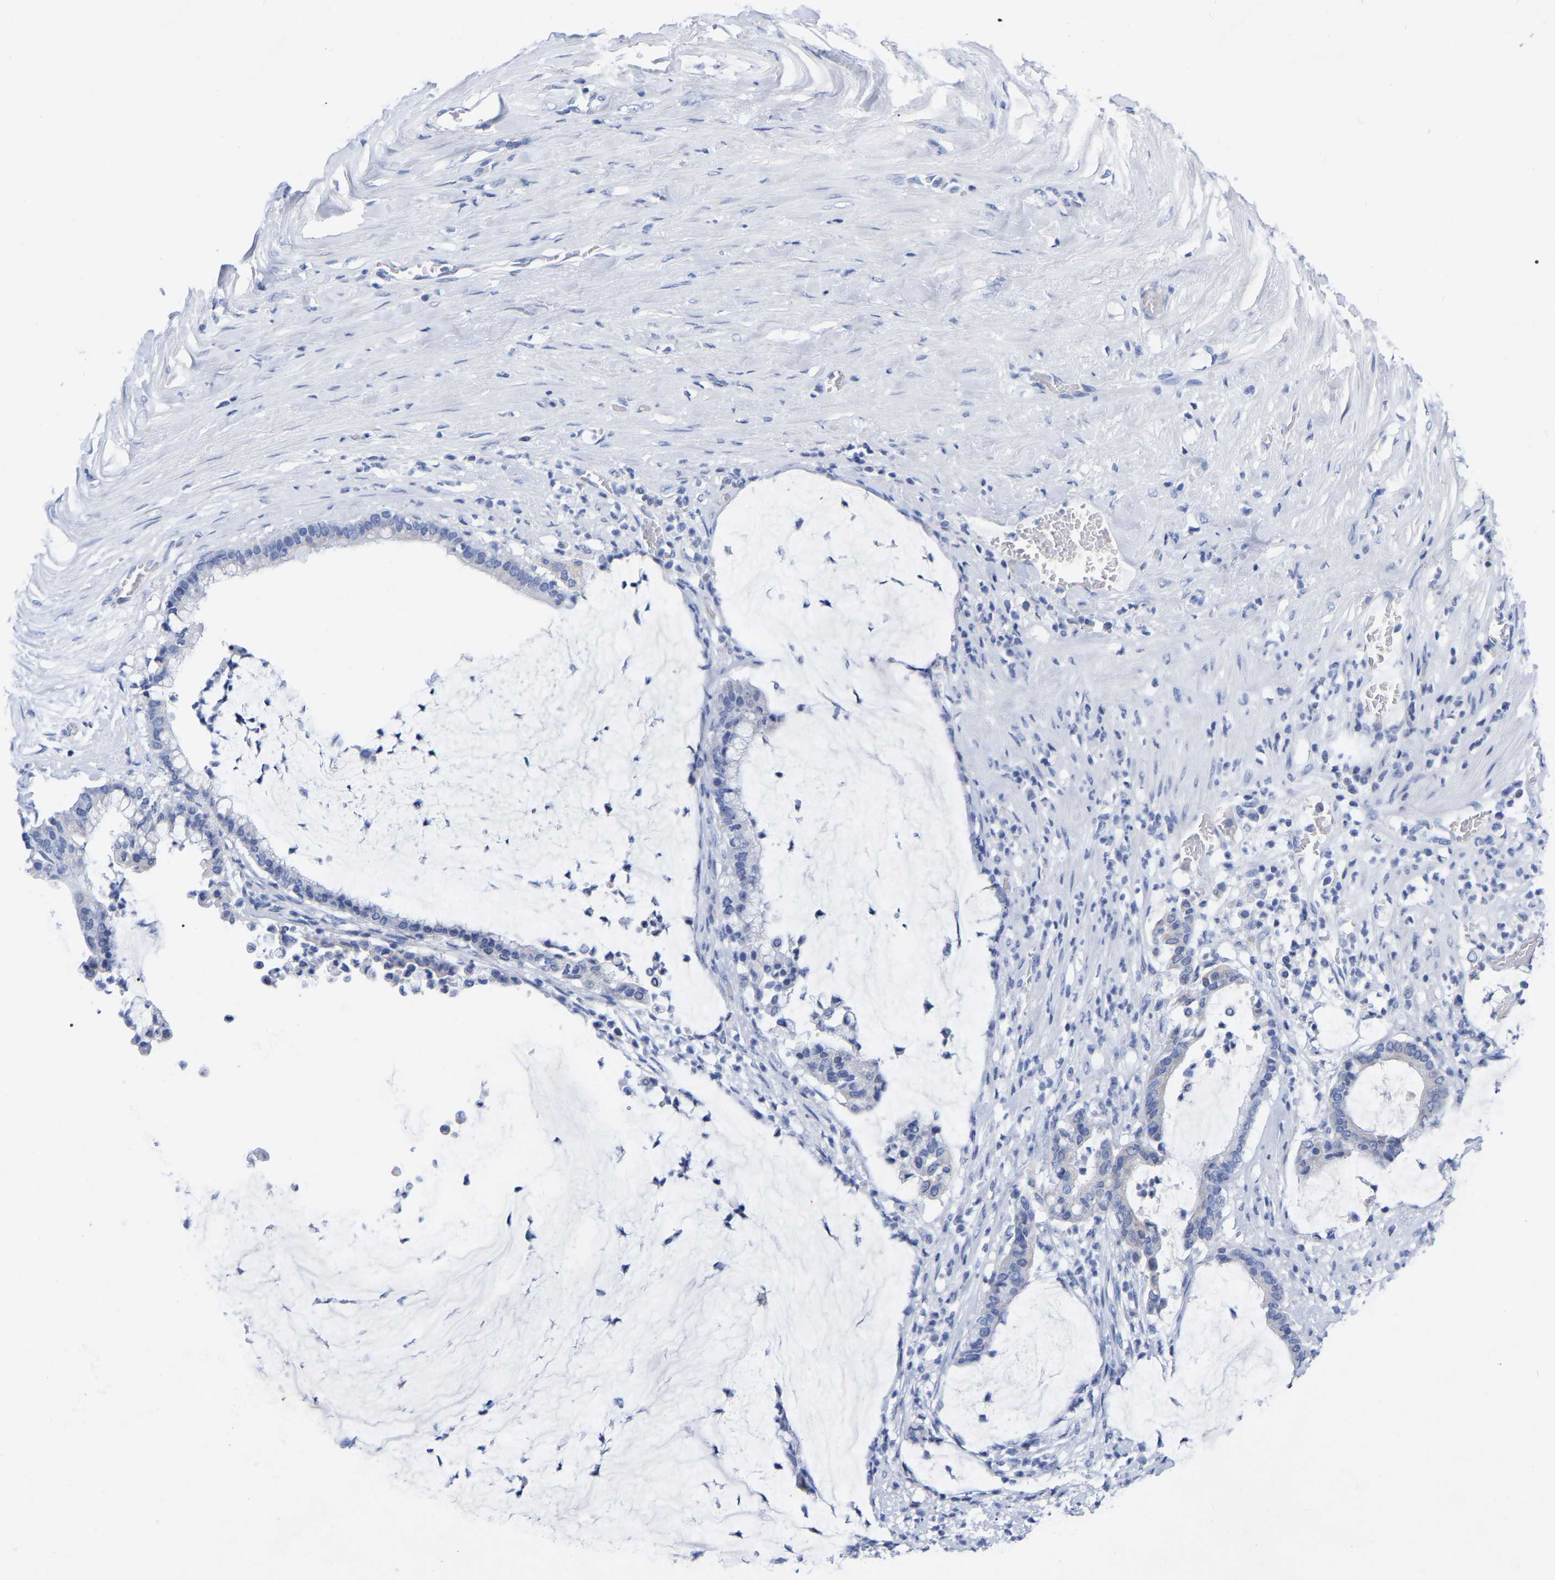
{"staining": {"intensity": "negative", "quantity": "none", "location": "none"}, "tissue": "pancreatic cancer", "cell_type": "Tumor cells", "image_type": "cancer", "snomed": [{"axis": "morphology", "description": "Adenocarcinoma, NOS"}, {"axis": "topography", "description": "Pancreas"}], "caption": "Tumor cells show no significant positivity in pancreatic cancer.", "gene": "ZNF629", "patient": {"sex": "male", "age": 41}}